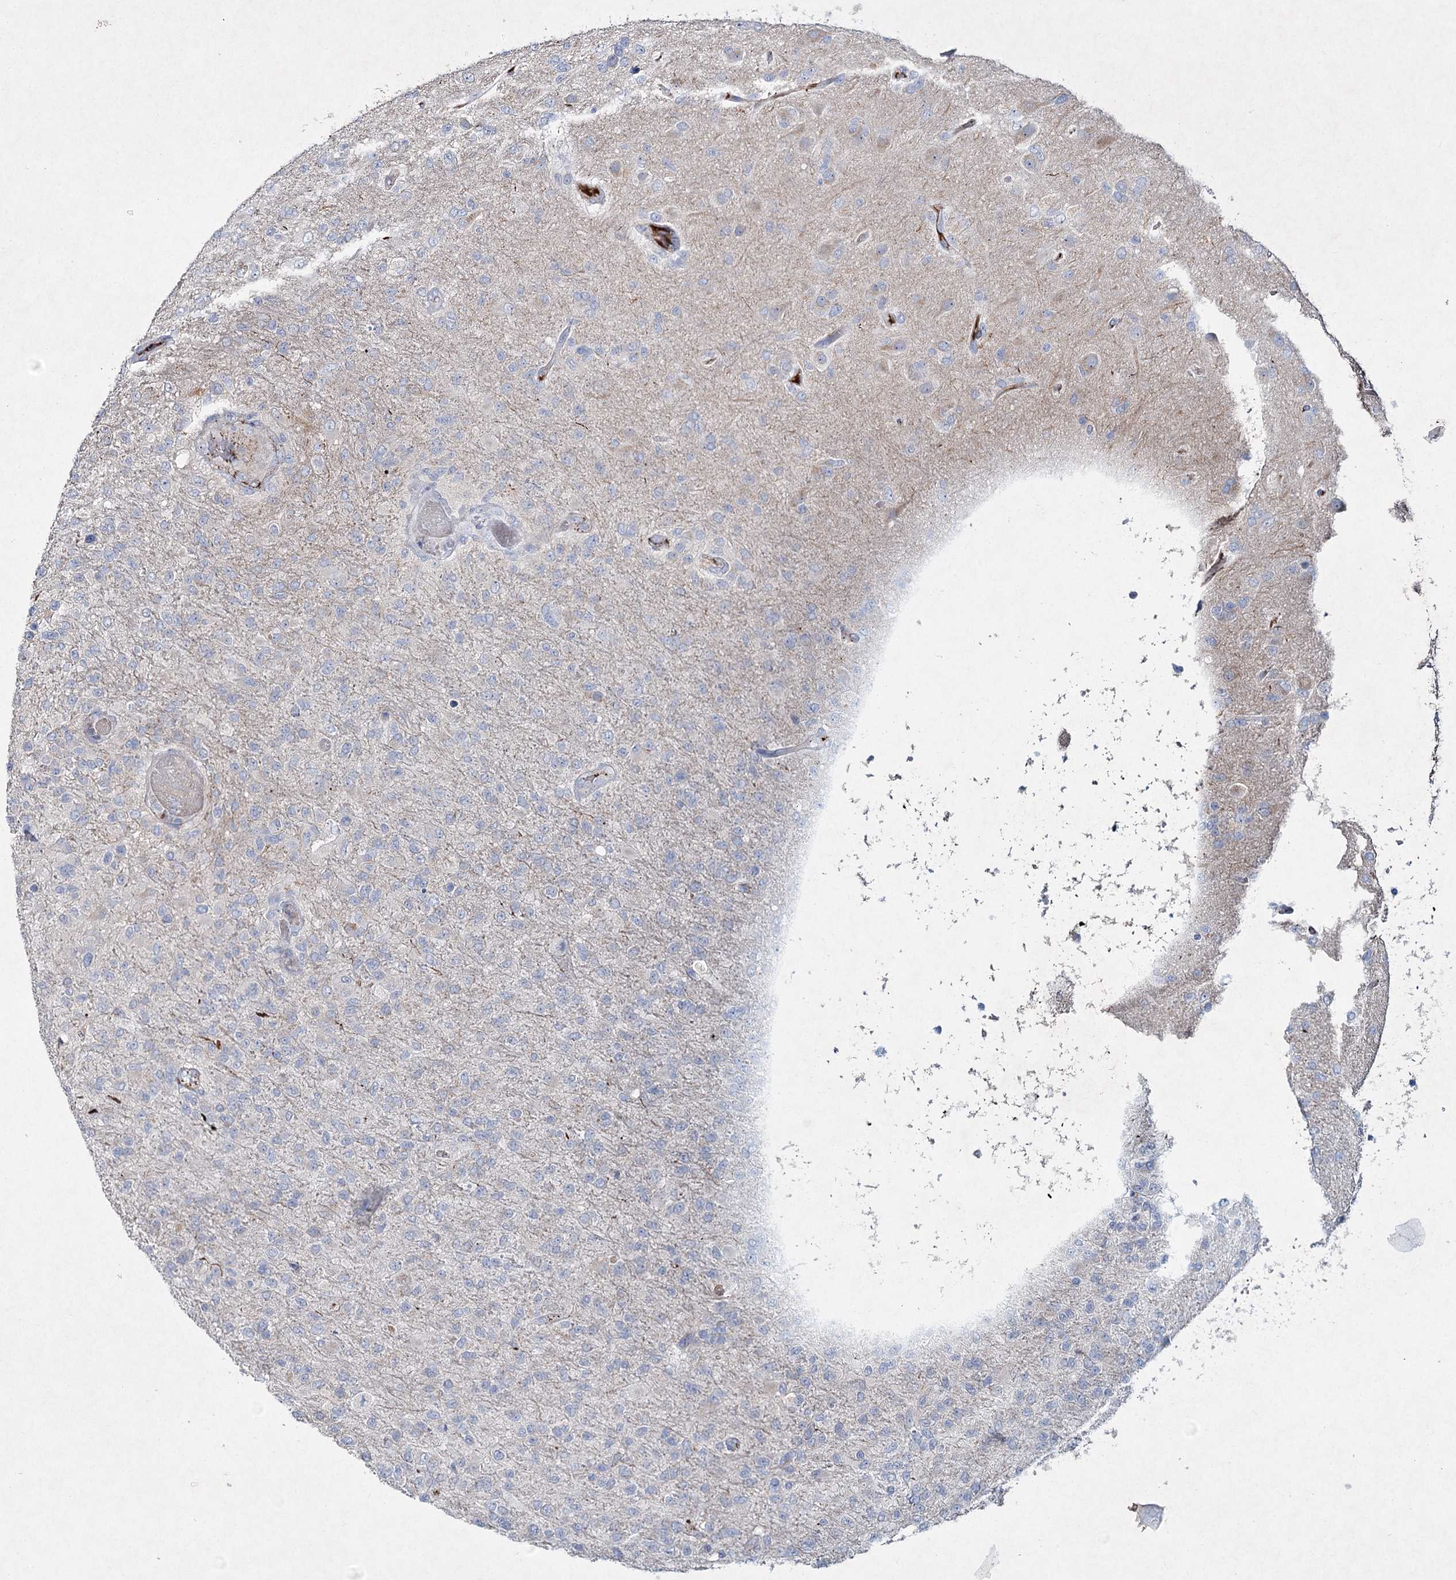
{"staining": {"intensity": "negative", "quantity": "none", "location": "none"}, "tissue": "glioma", "cell_type": "Tumor cells", "image_type": "cancer", "snomed": [{"axis": "morphology", "description": "Glioma, malignant, High grade"}, {"axis": "topography", "description": "Brain"}], "caption": "High-grade glioma (malignant) was stained to show a protein in brown. There is no significant expression in tumor cells. (DAB immunohistochemistry, high magnification).", "gene": "RFX6", "patient": {"sex": "female", "age": 74}}